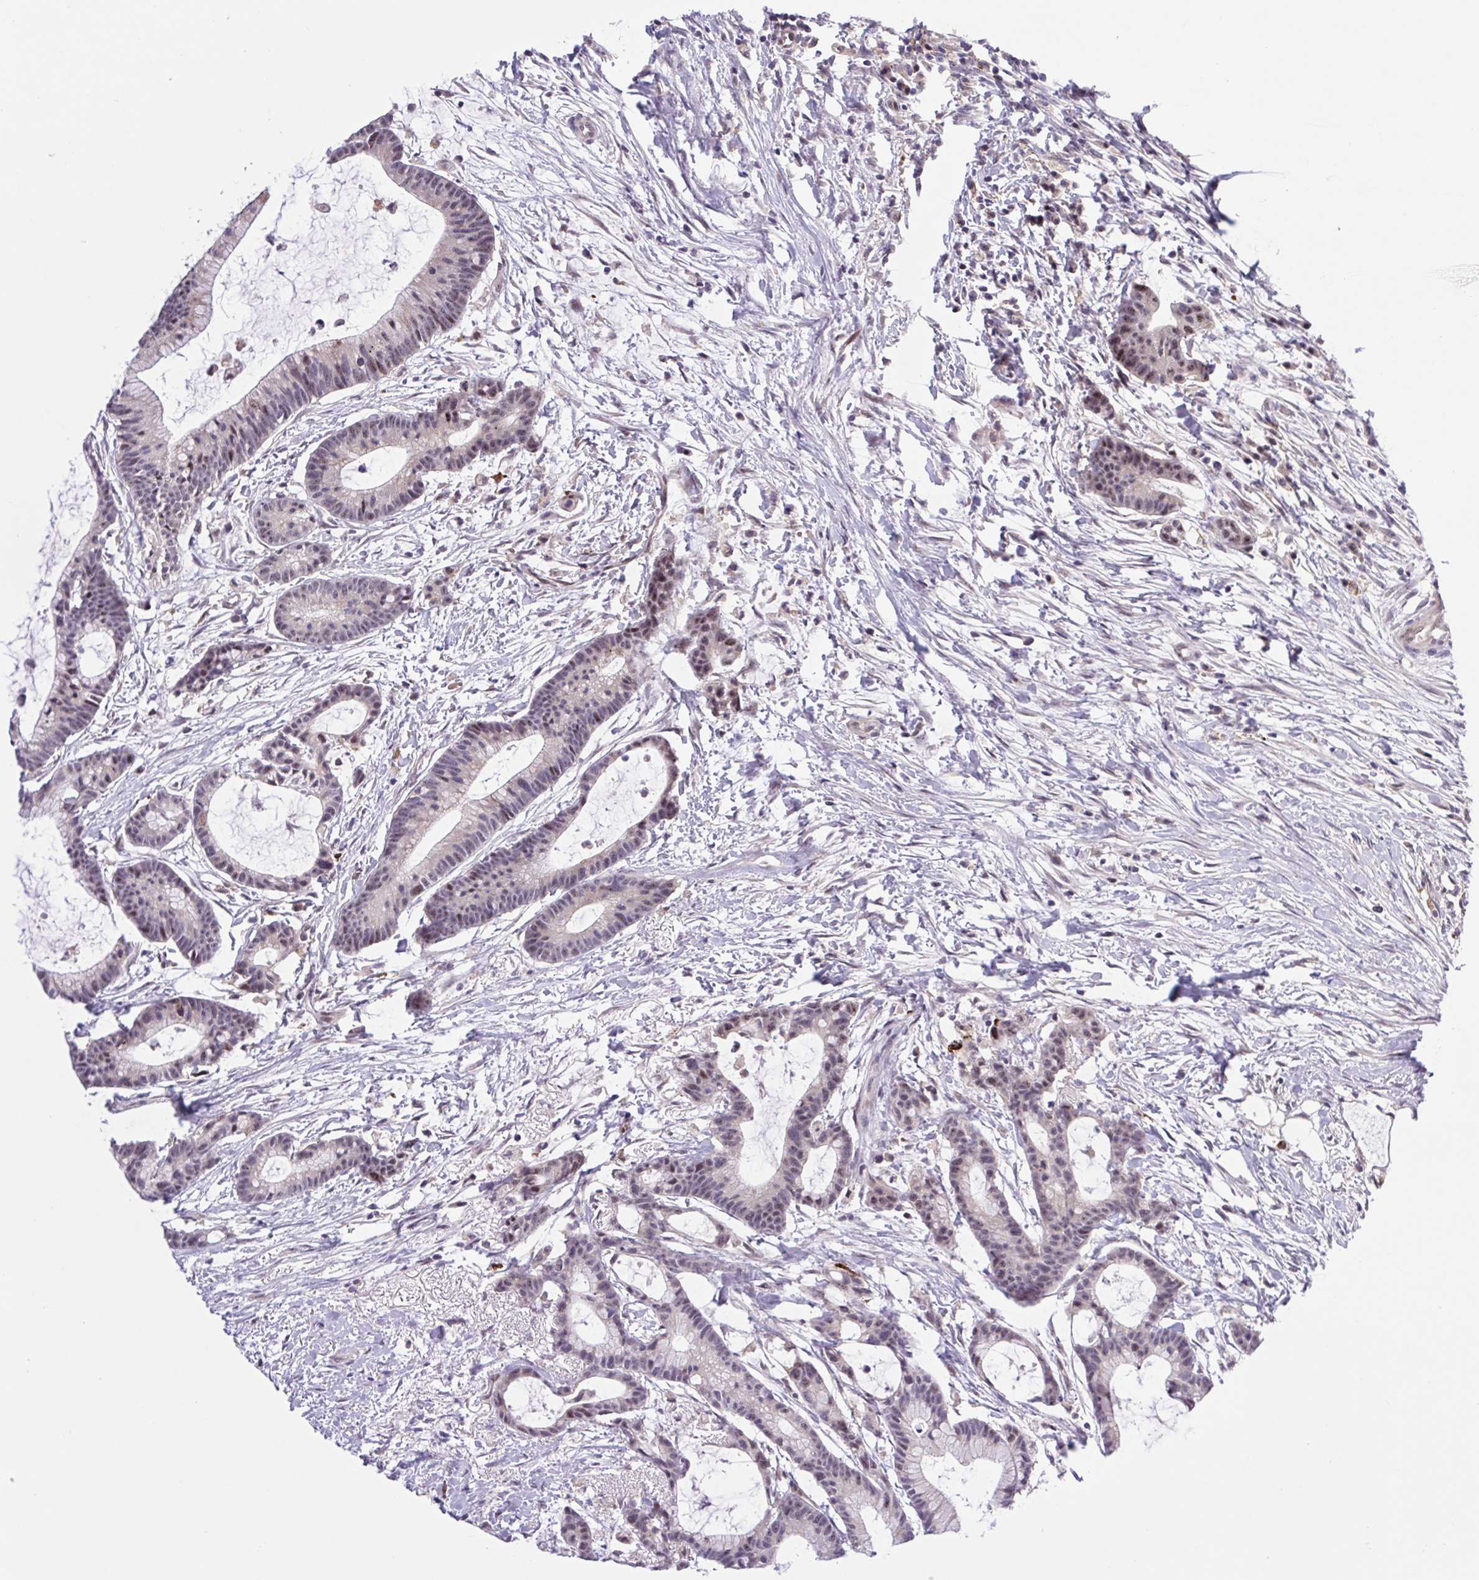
{"staining": {"intensity": "weak", "quantity": "25%-75%", "location": "nuclear"}, "tissue": "colorectal cancer", "cell_type": "Tumor cells", "image_type": "cancer", "snomed": [{"axis": "morphology", "description": "Adenocarcinoma, NOS"}, {"axis": "topography", "description": "Colon"}], "caption": "DAB immunohistochemical staining of human adenocarcinoma (colorectal) shows weak nuclear protein positivity in approximately 25%-75% of tumor cells. The protein is shown in brown color, while the nuclei are stained blue.", "gene": "ERG", "patient": {"sex": "female", "age": 78}}